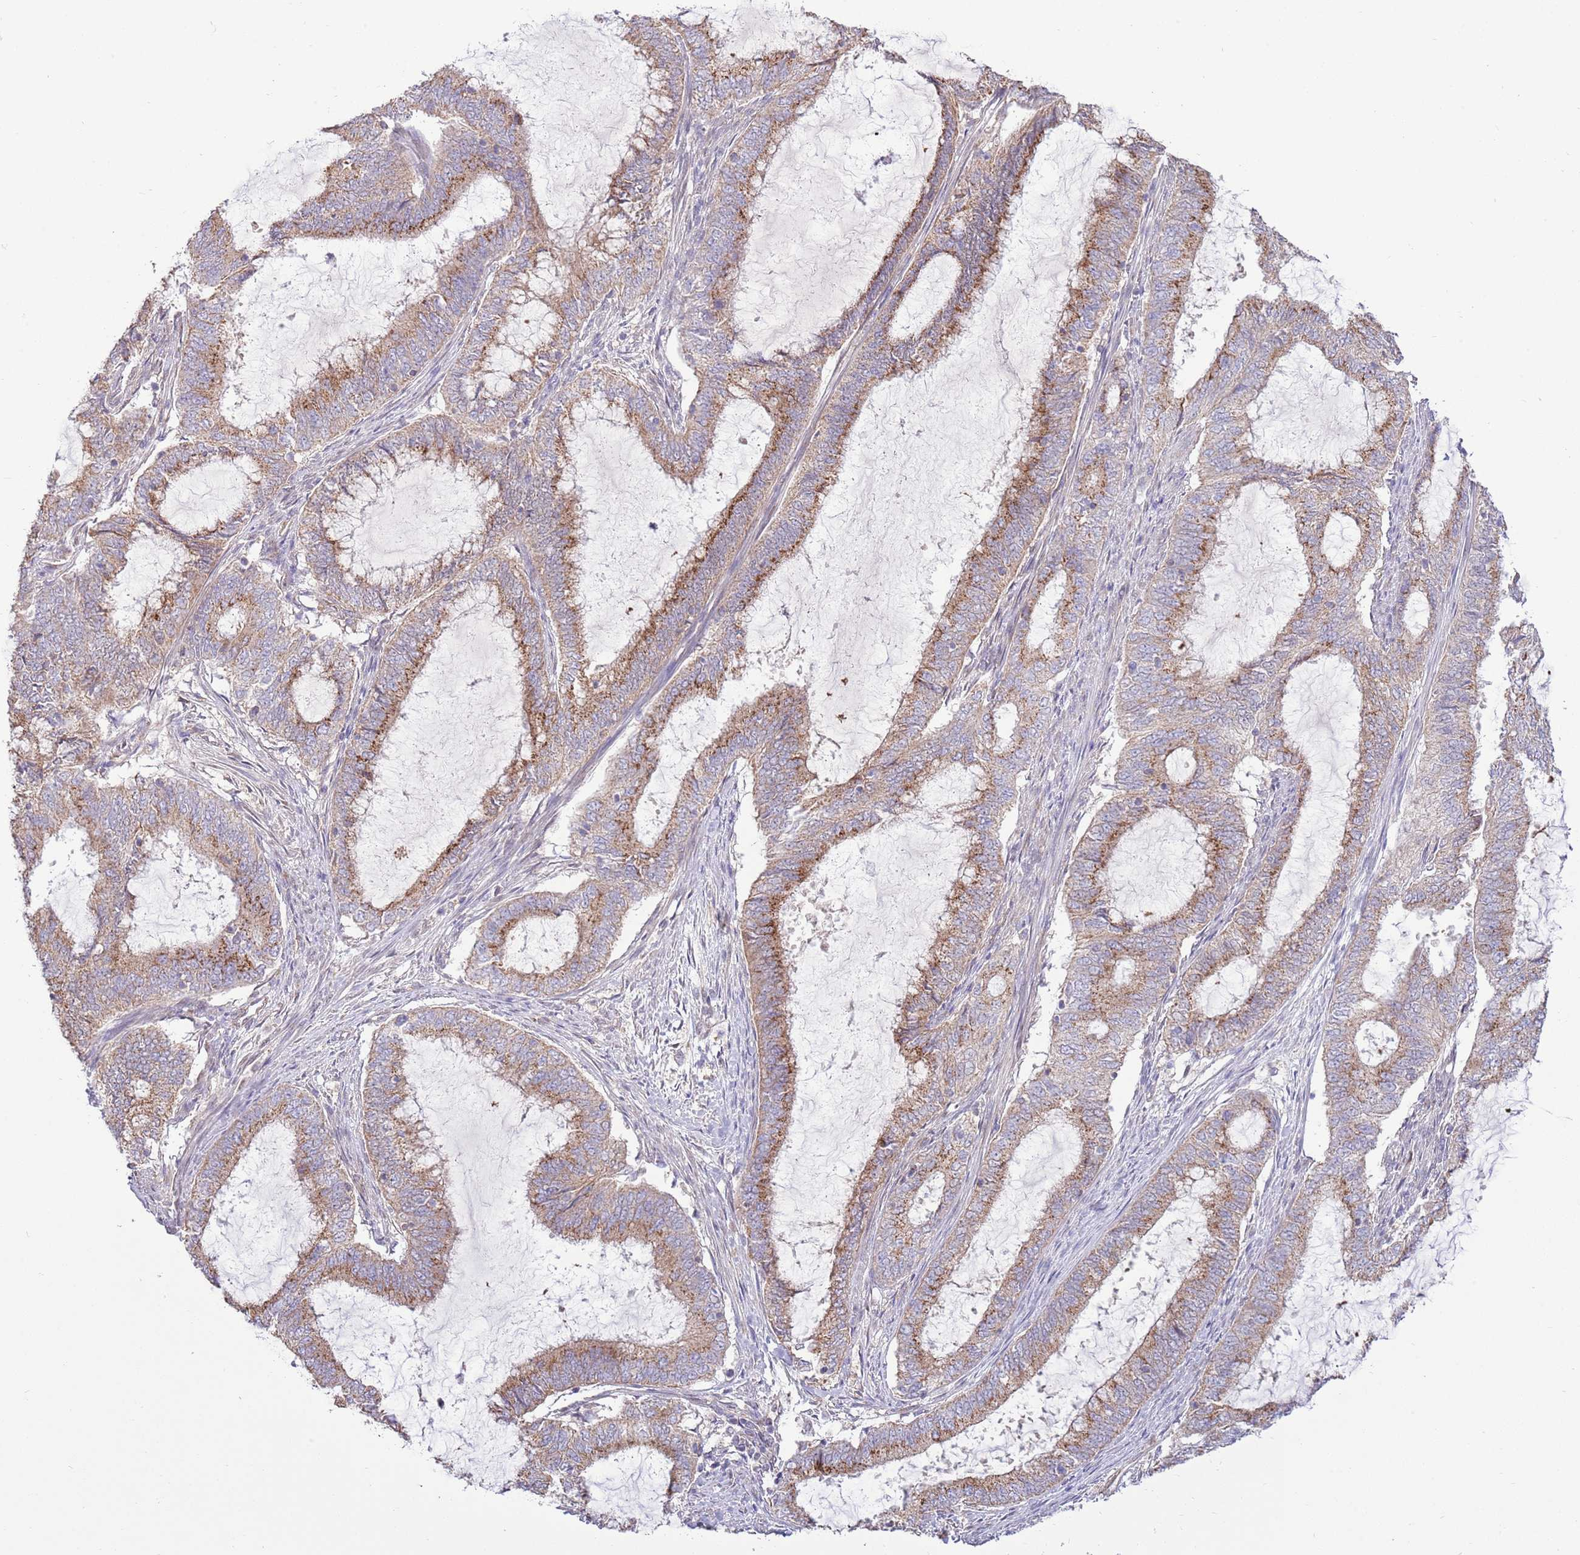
{"staining": {"intensity": "moderate", "quantity": ">75%", "location": "cytoplasmic/membranous"}, "tissue": "endometrial cancer", "cell_type": "Tumor cells", "image_type": "cancer", "snomed": [{"axis": "morphology", "description": "Adenocarcinoma, NOS"}, {"axis": "topography", "description": "Endometrium"}], "caption": "IHC micrograph of endometrial adenocarcinoma stained for a protein (brown), which displays medium levels of moderate cytoplasmic/membranous staining in about >75% of tumor cells.", "gene": "ARL2BP", "patient": {"sex": "female", "age": 51}}